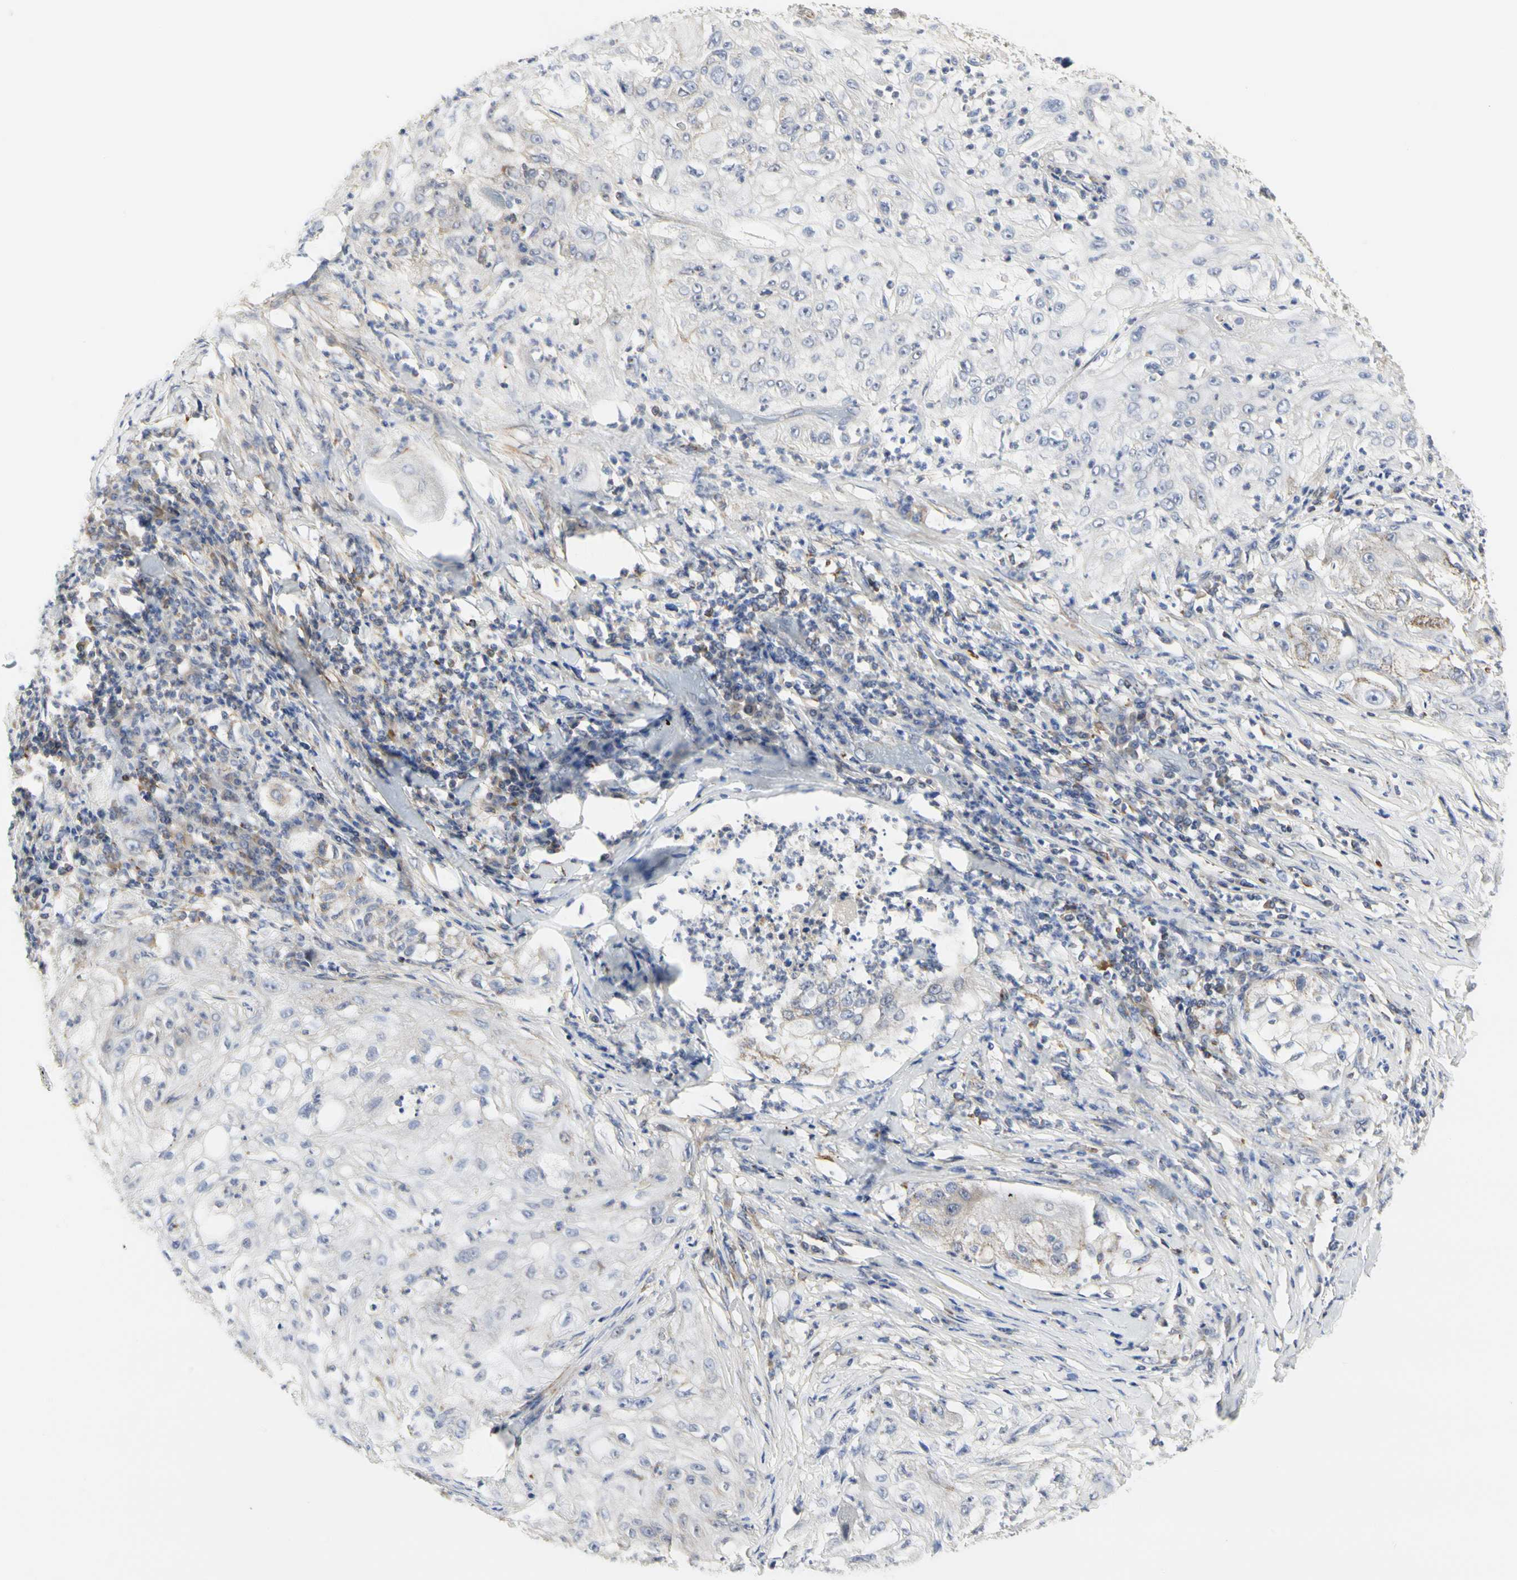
{"staining": {"intensity": "weak", "quantity": "<25%", "location": "cytoplasmic/membranous"}, "tissue": "lung cancer", "cell_type": "Tumor cells", "image_type": "cancer", "snomed": [{"axis": "morphology", "description": "Inflammation, NOS"}, {"axis": "morphology", "description": "Squamous cell carcinoma, NOS"}, {"axis": "topography", "description": "Lymph node"}, {"axis": "topography", "description": "Soft tissue"}, {"axis": "topography", "description": "Lung"}], "caption": "Photomicrograph shows no significant protein staining in tumor cells of lung squamous cell carcinoma.", "gene": "SHANK2", "patient": {"sex": "male", "age": 66}}